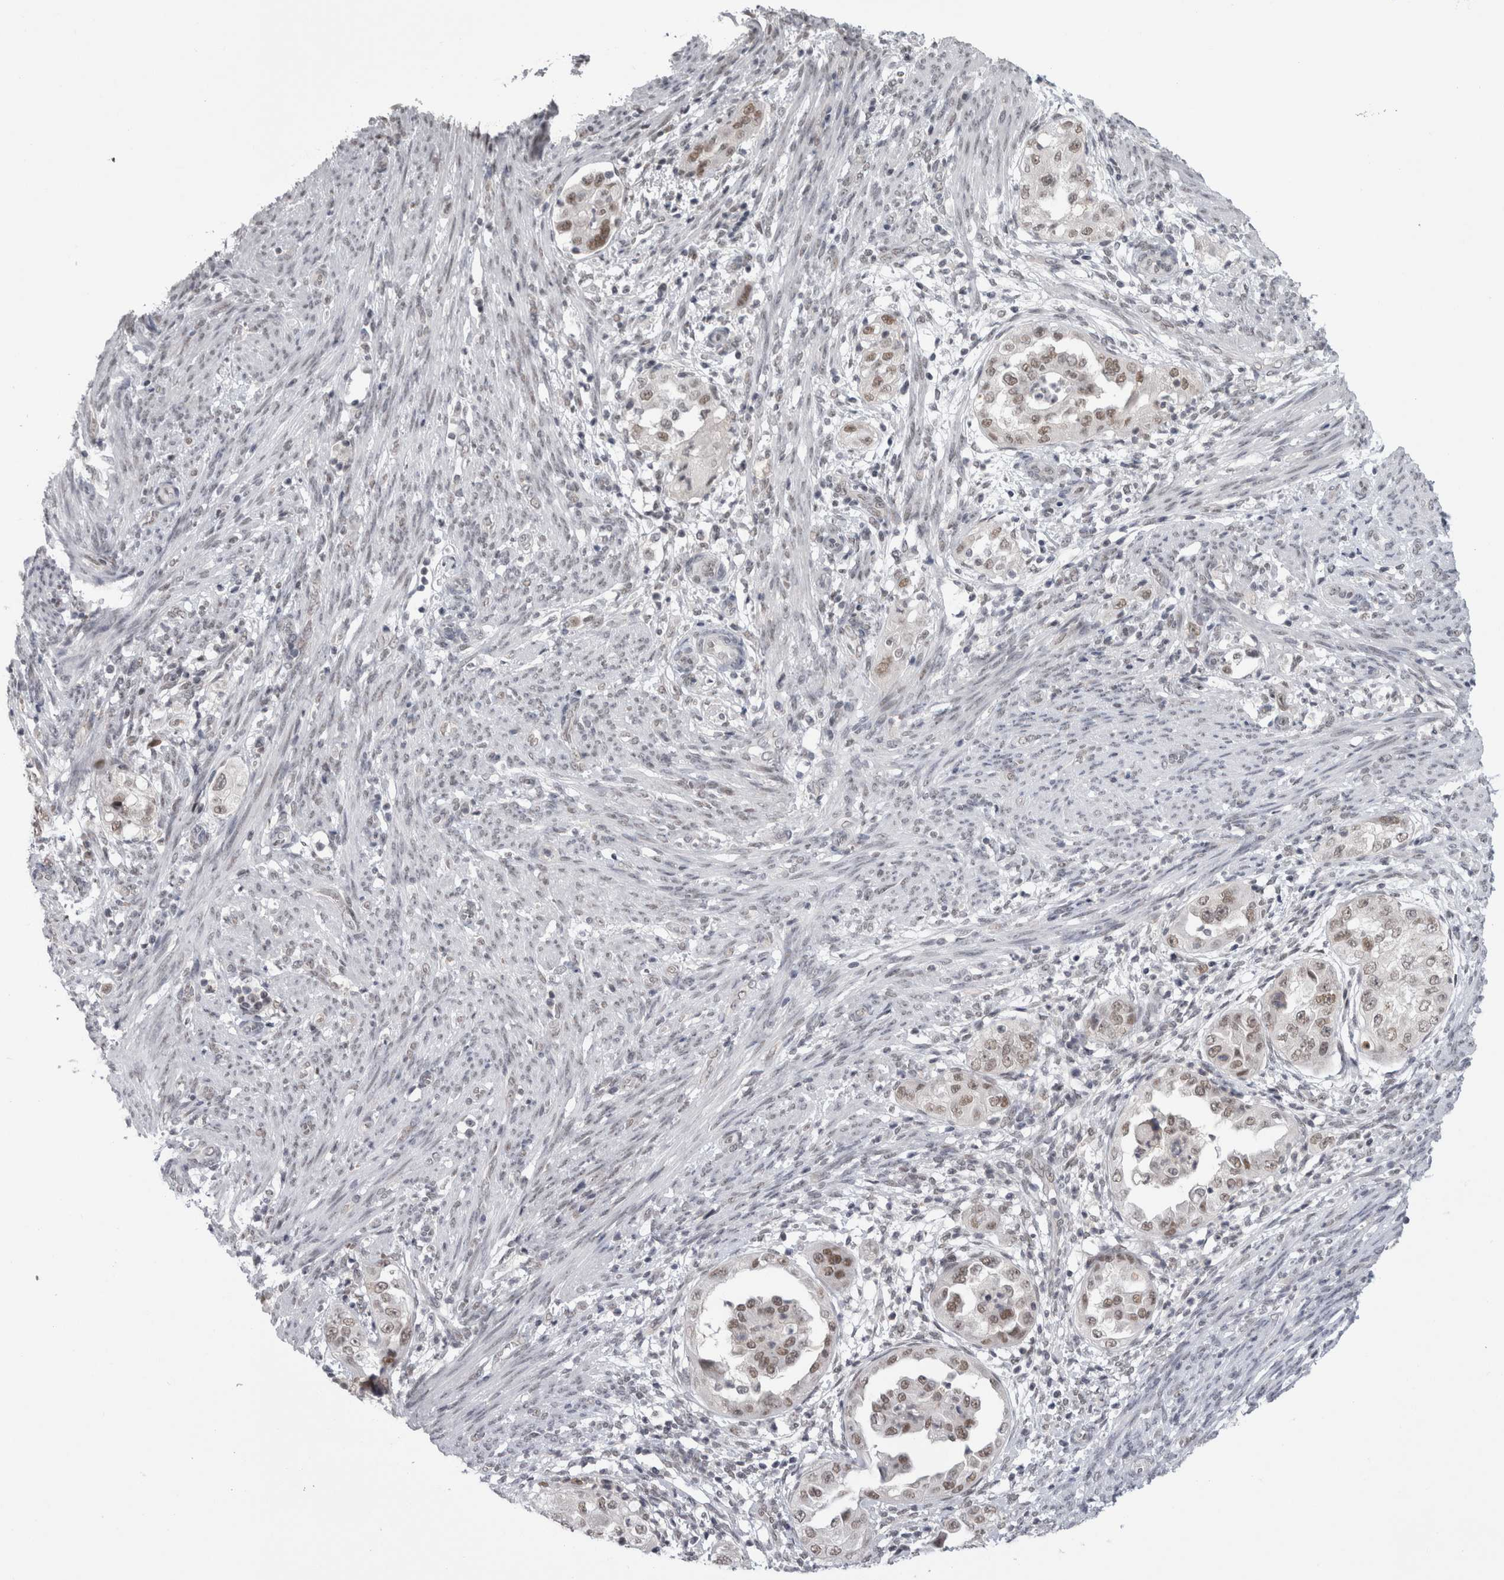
{"staining": {"intensity": "weak", "quantity": ">75%", "location": "nuclear"}, "tissue": "endometrial cancer", "cell_type": "Tumor cells", "image_type": "cancer", "snomed": [{"axis": "morphology", "description": "Adenocarcinoma, NOS"}, {"axis": "topography", "description": "Endometrium"}], "caption": "A low amount of weak nuclear expression is appreciated in approximately >75% of tumor cells in endometrial cancer tissue. Nuclei are stained in blue.", "gene": "PSMB2", "patient": {"sex": "female", "age": 85}}